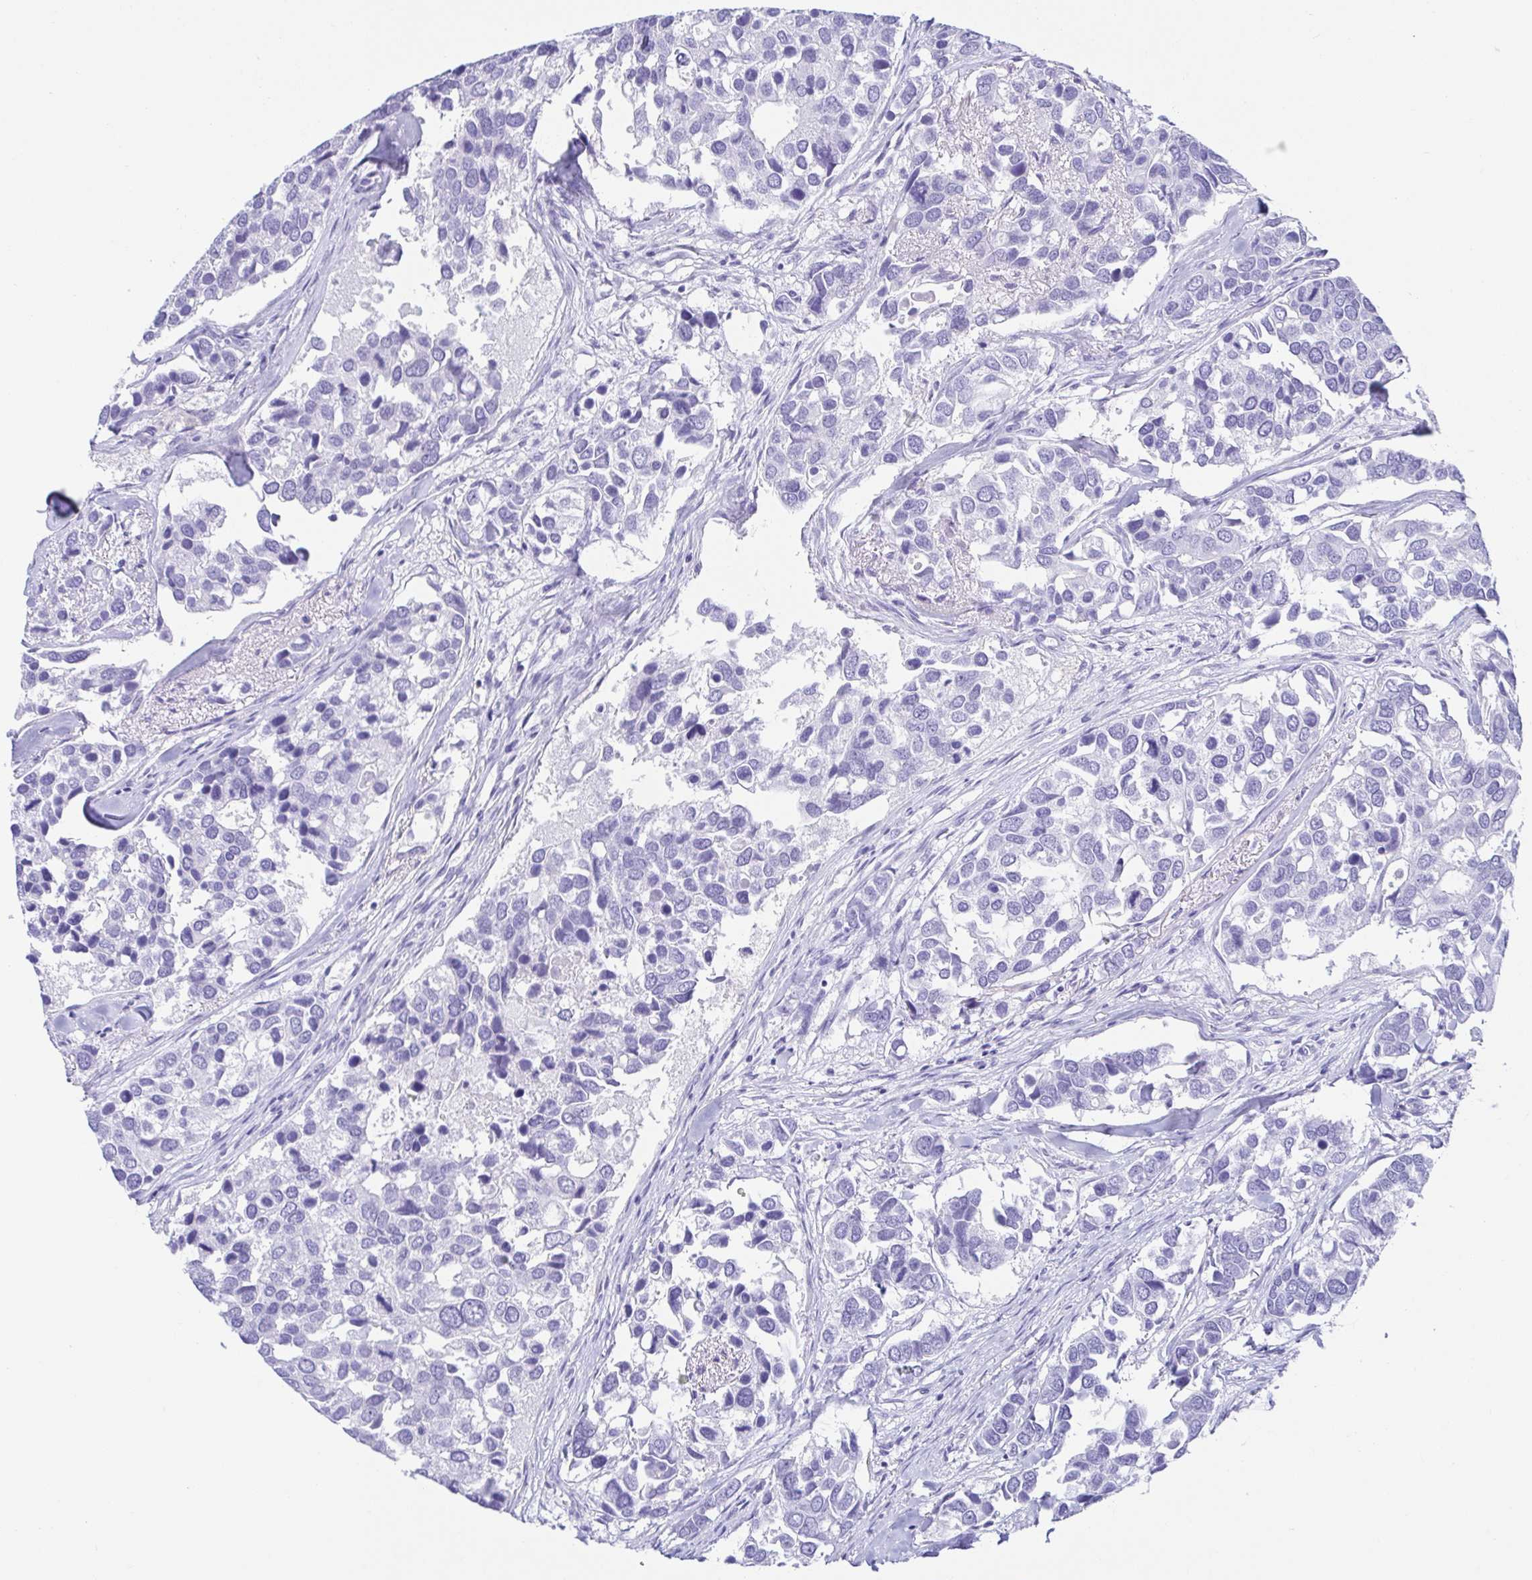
{"staining": {"intensity": "negative", "quantity": "none", "location": "none"}, "tissue": "breast cancer", "cell_type": "Tumor cells", "image_type": "cancer", "snomed": [{"axis": "morphology", "description": "Duct carcinoma"}, {"axis": "topography", "description": "Breast"}], "caption": "The micrograph demonstrates no significant expression in tumor cells of infiltrating ductal carcinoma (breast).", "gene": "GKN1", "patient": {"sex": "female", "age": 83}}